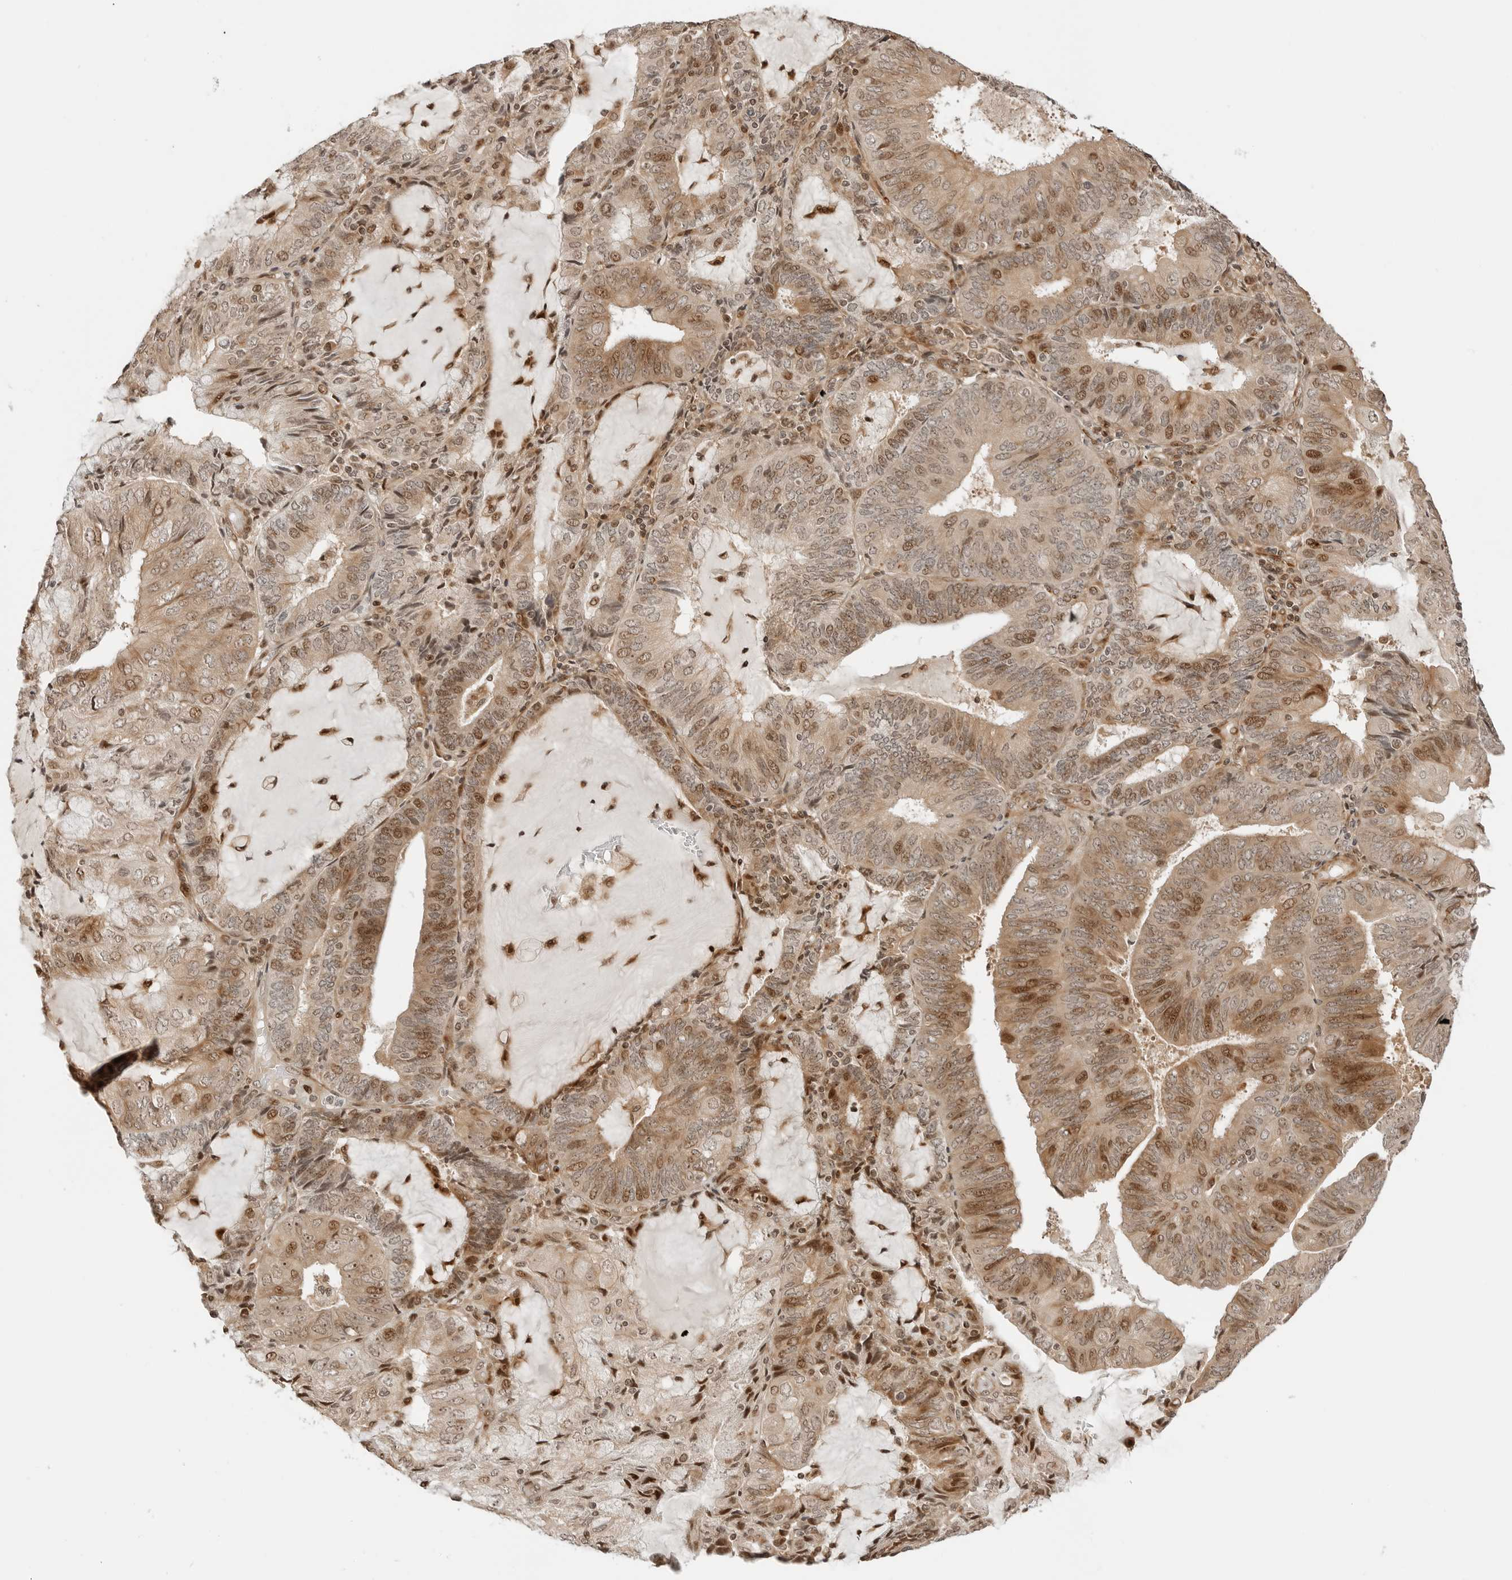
{"staining": {"intensity": "moderate", "quantity": ">75%", "location": "cytoplasmic/membranous,nuclear"}, "tissue": "endometrial cancer", "cell_type": "Tumor cells", "image_type": "cancer", "snomed": [{"axis": "morphology", "description": "Adenocarcinoma, NOS"}, {"axis": "topography", "description": "Endometrium"}], "caption": "Immunohistochemical staining of endometrial cancer (adenocarcinoma) exhibits medium levels of moderate cytoplasmic/membranous and nuclear protein positivity in about >75% of tumor cells. (Stains: DAB in brown, nuclei in blue, Microscopy: brightfield microscopy at high magnification).", "gene": "GEM", "patient": {"sex": "female", "age": 81}}